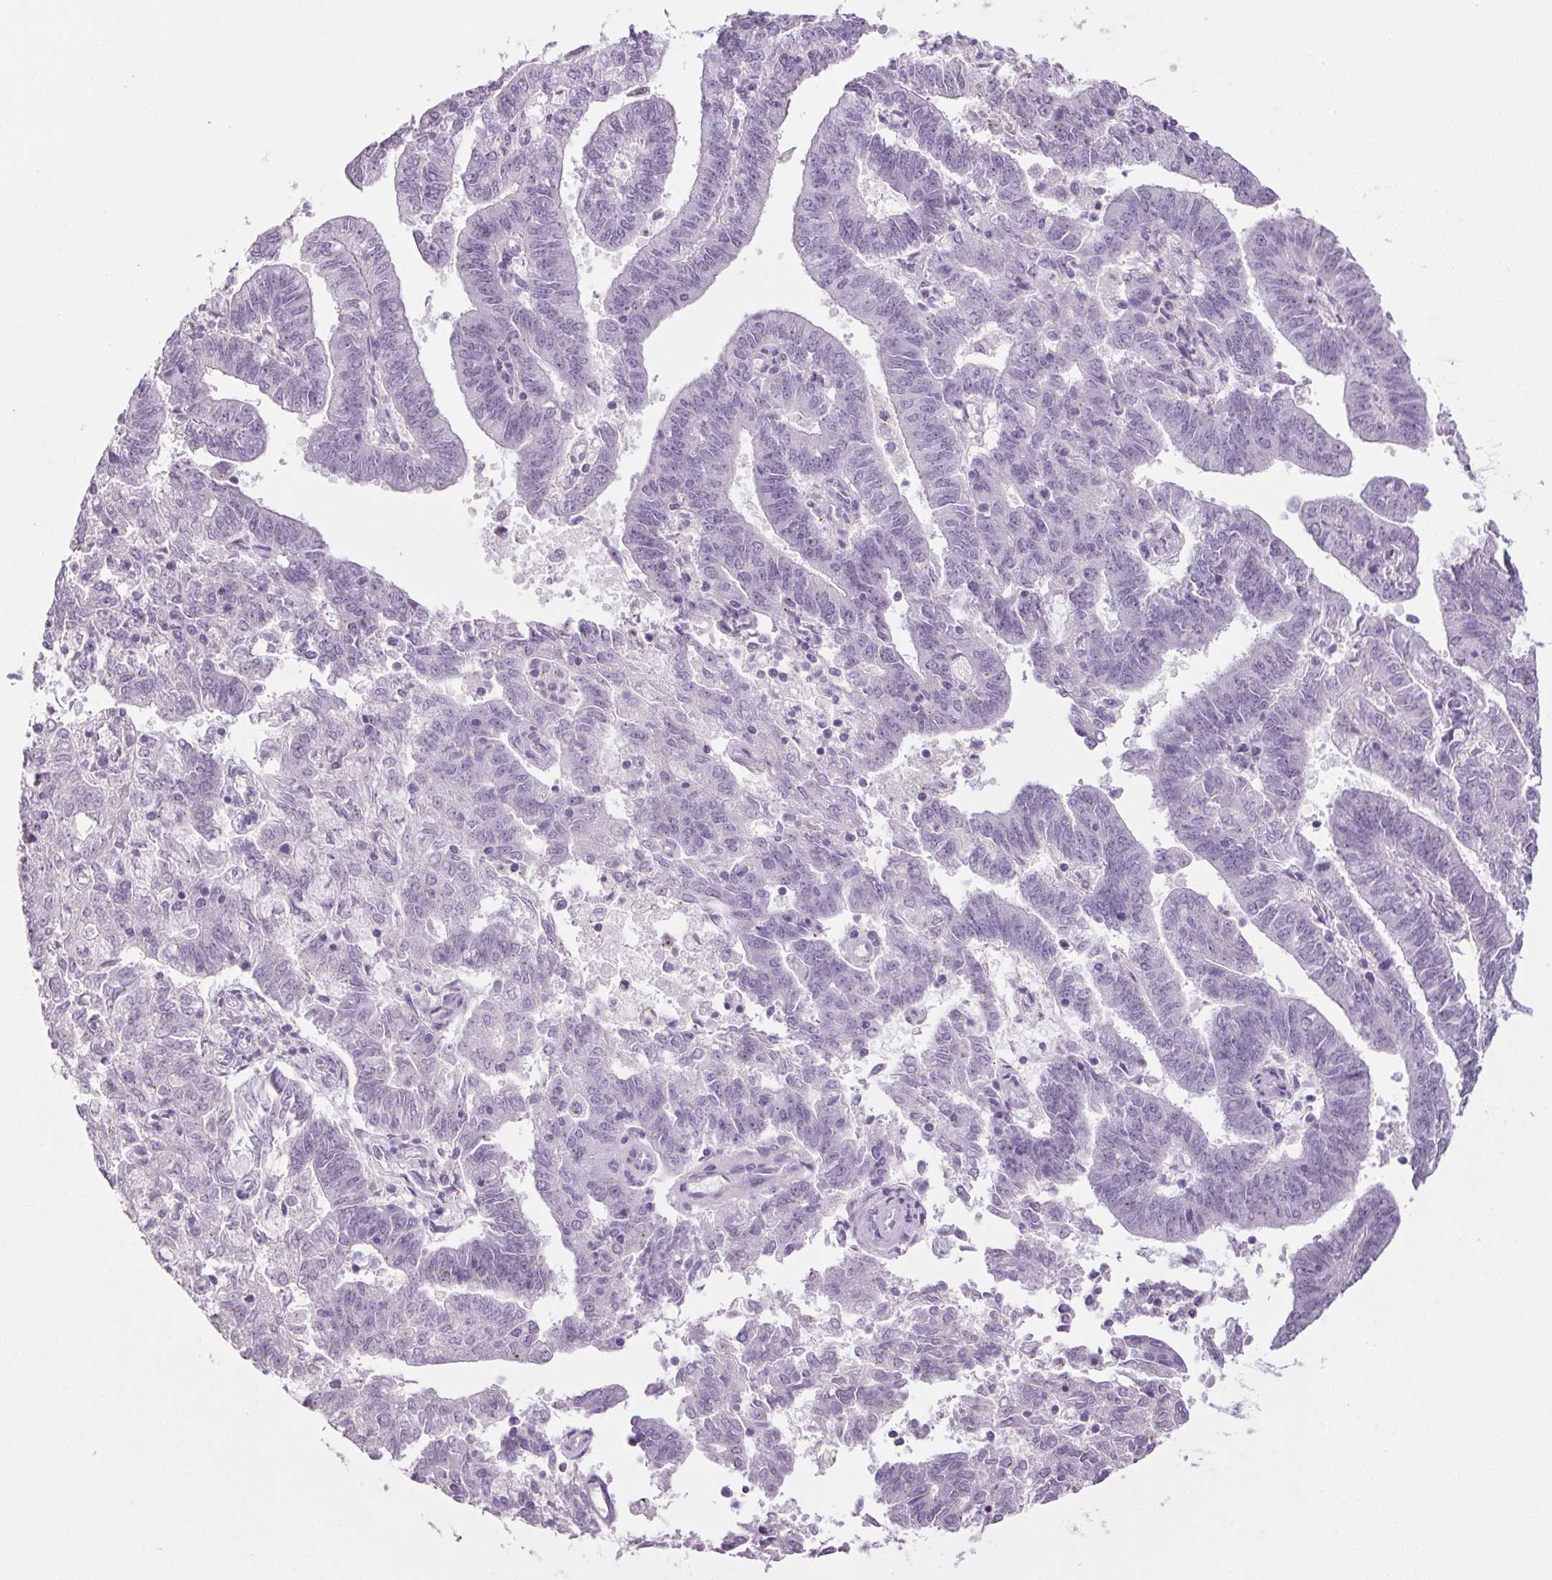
{"staining": {"intensity": "negative", "quantity": "none", "location": "none"}, "tissue": "endometrial cancer", "cell_type": "Tumor cells", "image_type": "cancer", "snomed": [{"axis": "morphology", "description": "Adenocarcinoma, NOS"}, {"axis": "topography", "description": "Endometrium"}], "caption": "This is an immunohistochemistry histopathology image of endometrial cancer (adenocarcinoma). There is no expression in tumor cells.", "gene": "PPP1R1A", "patient": {"sex": "female", "age": 82}}